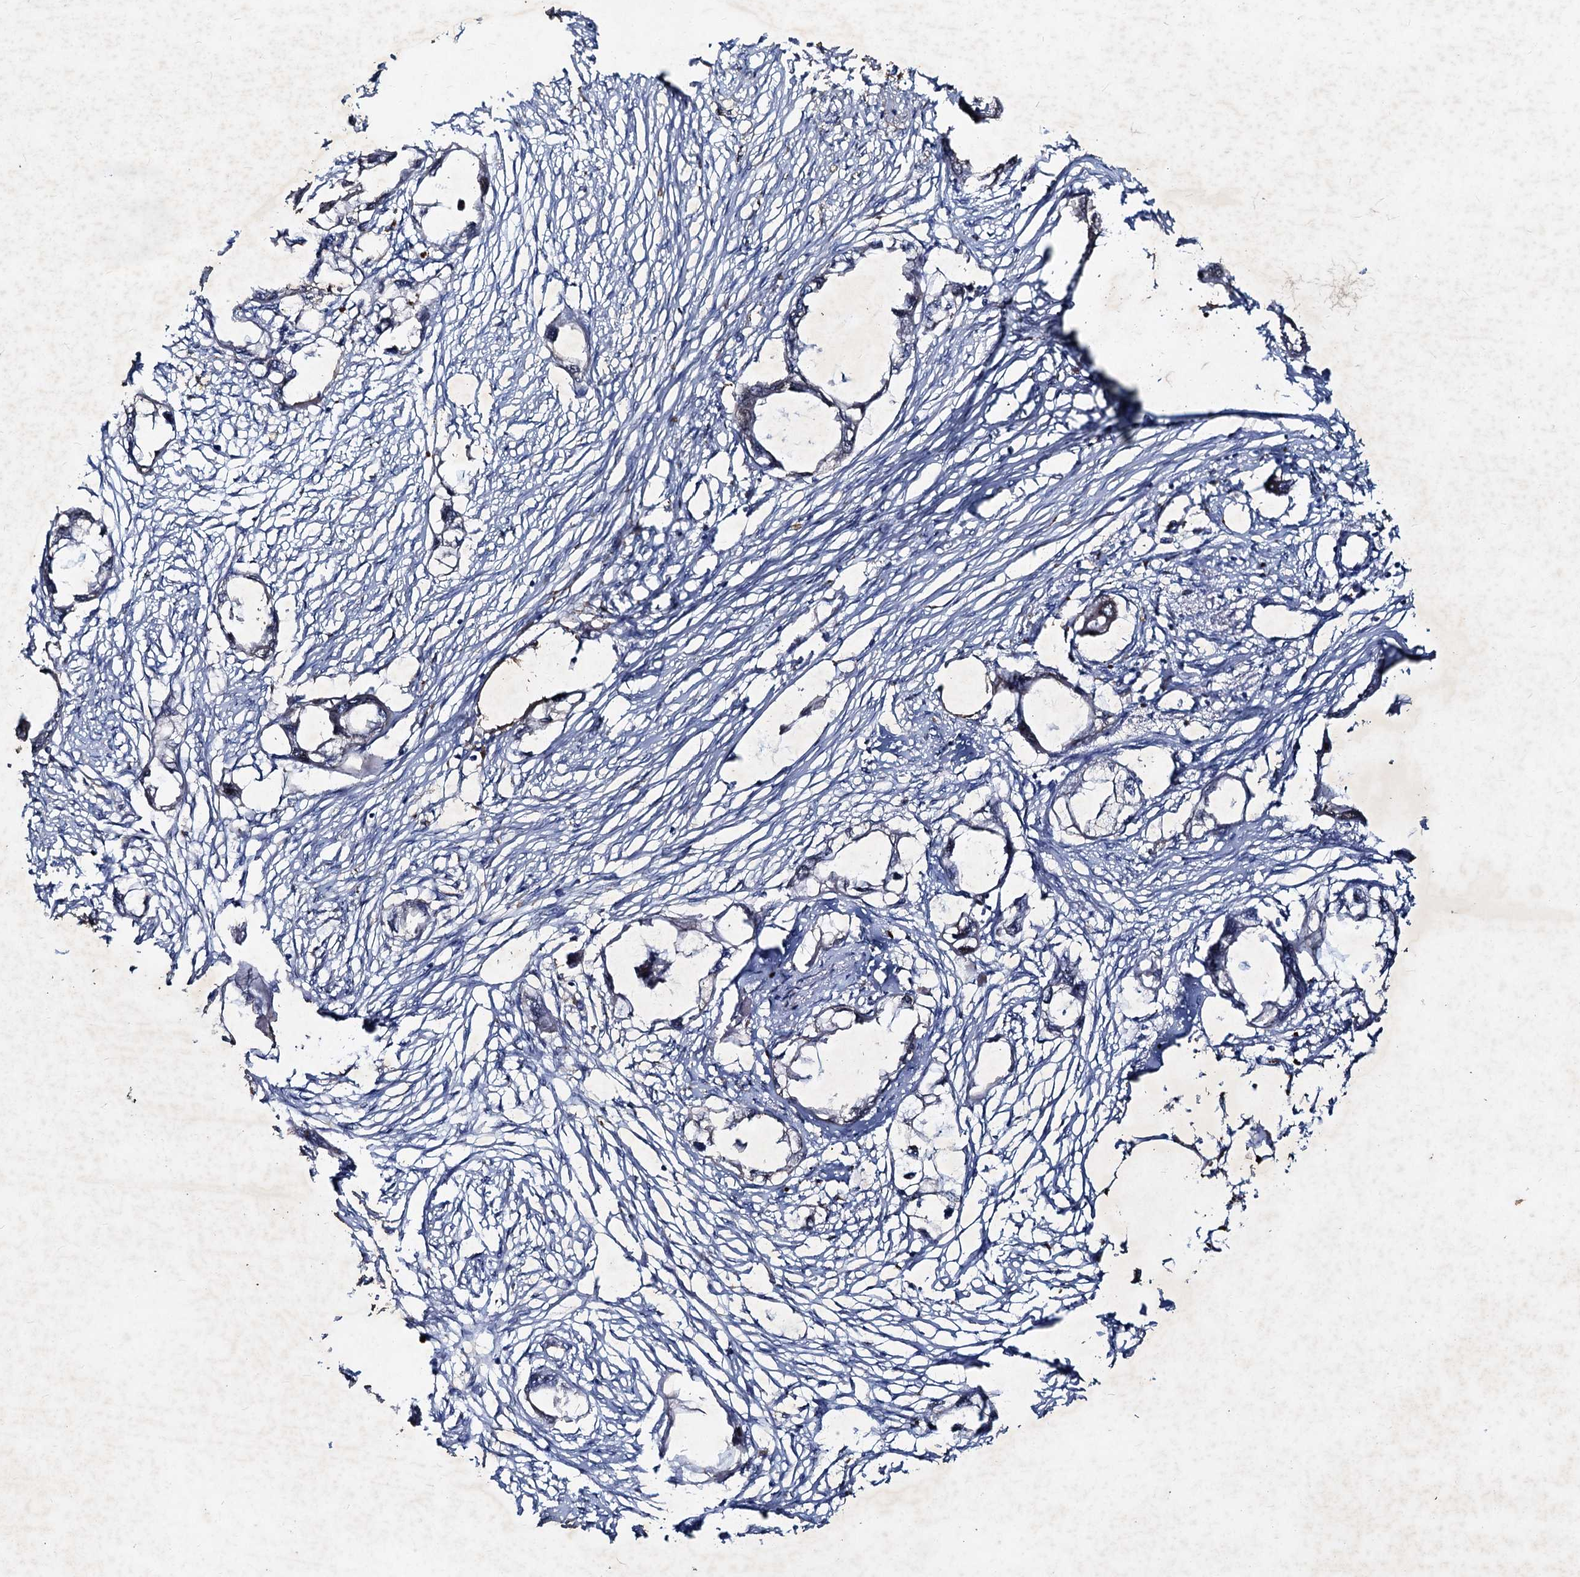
{"staining": {"intensity": "negative", "quantity": "none", "location": "none"}, "tissue": "endometrial cancer", "cell_type": "Tumor cells", "image_type": "cancer", "snomed": [{"axis": "morphology", "description": "Adenocarcinoma, NOS"}, {"axis": "morphology", "description": "Adenocarcinoma, metastatic, NOS"}, {"axis": "topography", "description": "Adipose tissue"}, {"axis": "topography", "description": "Endometrium"}], "caption": "Immunohistochemical staining of endometrial cancer shows no significant staining in tumor cells.", "gene": "TMX2", "patient": {"sex": "female", "age": 67}}